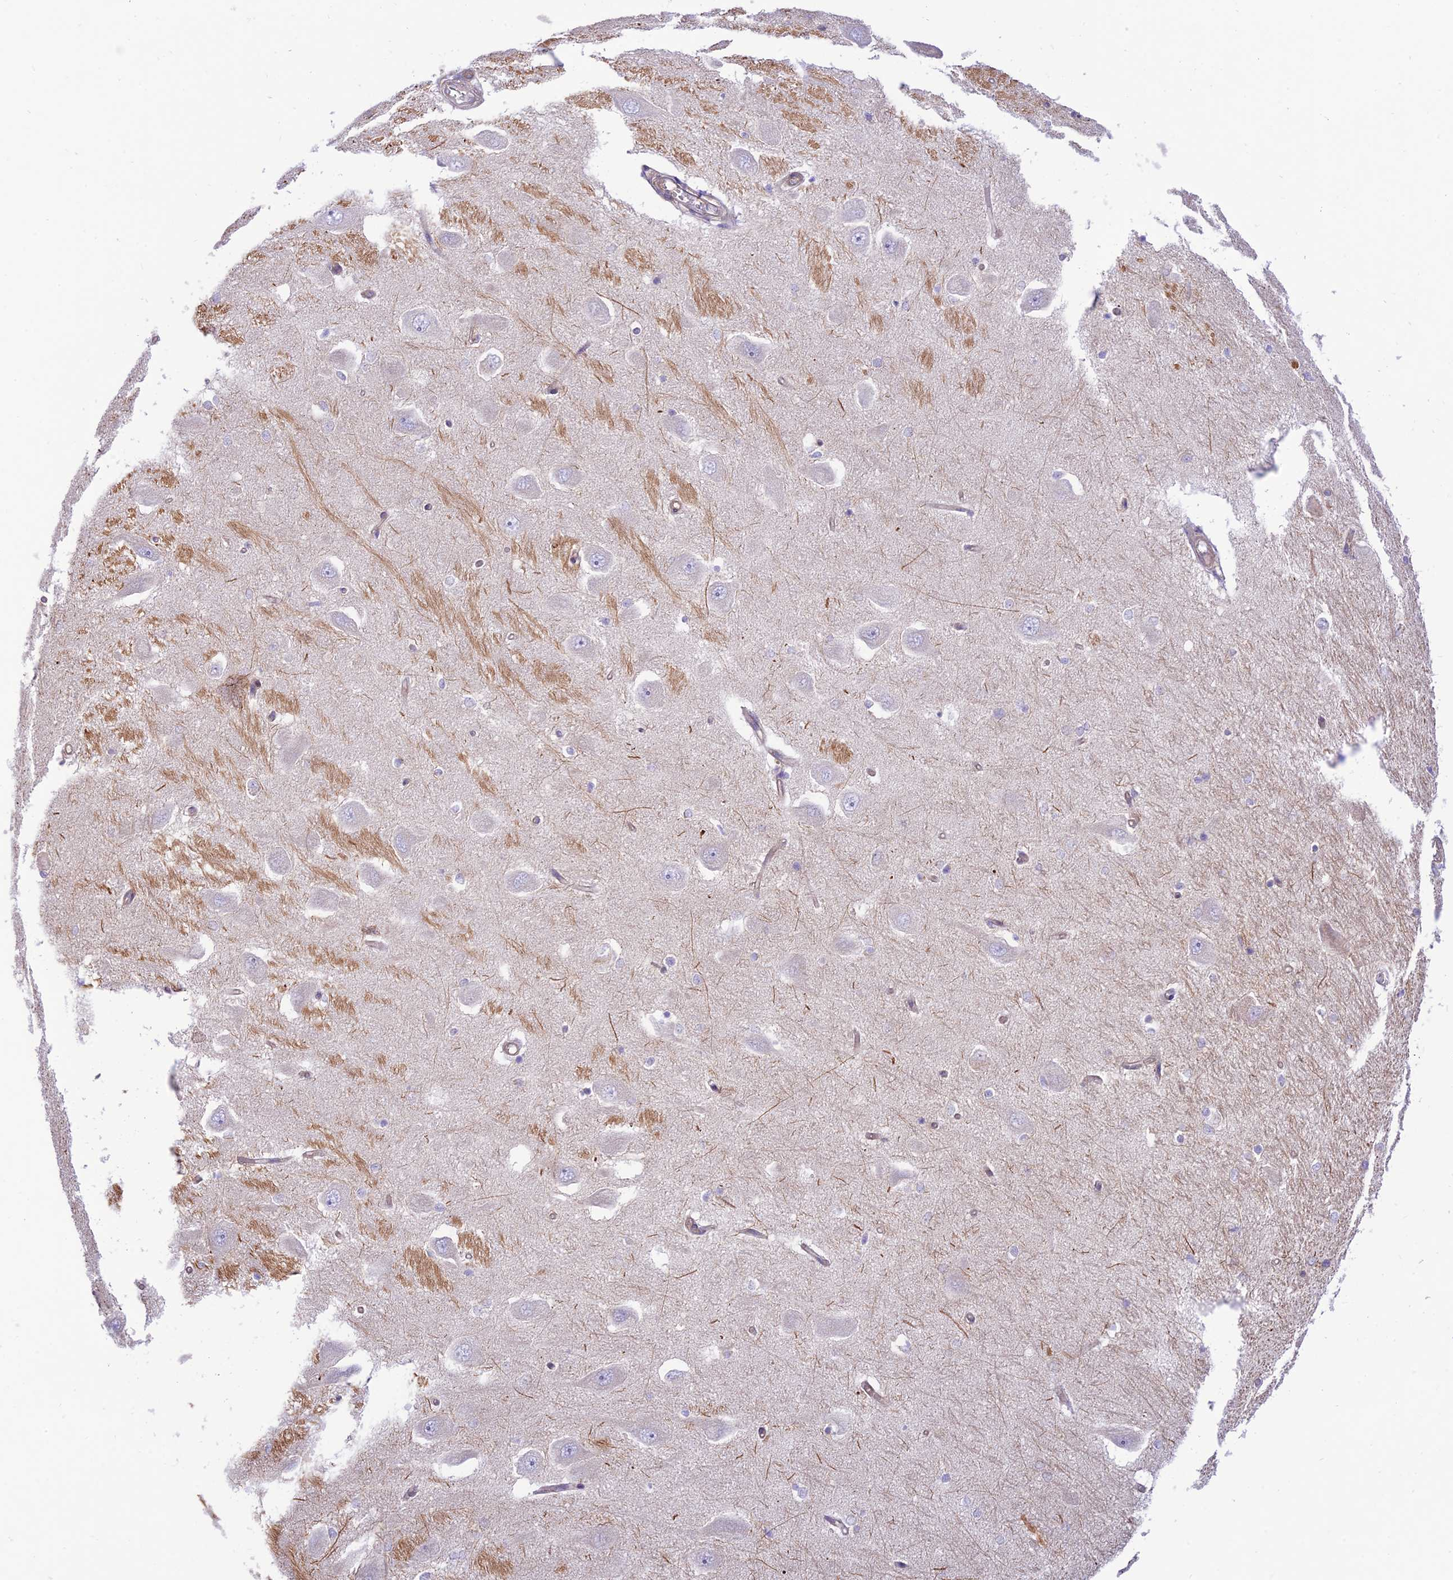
{"staining": {"intensity": "negative", "quantity": "none", "location": "none"}, "tissue": "hippocampus", "cell_type": "Glial cells", "image_type": "normal", "snomed": [{"axis": "morphology", "description": "Normal tissue, NOS"}, {"axis": "topography", "description": "Hippocampus"}], "caption": "This is a histopathology image of IHC staining of unremarkable hippocampus, which shows no positivity in glial cells. (Immunohistochemistry (ihc), brightfield microscopy, high magnification).", "gene": "KCNAB1", "patient": {"sex": "male", "age": 45}}